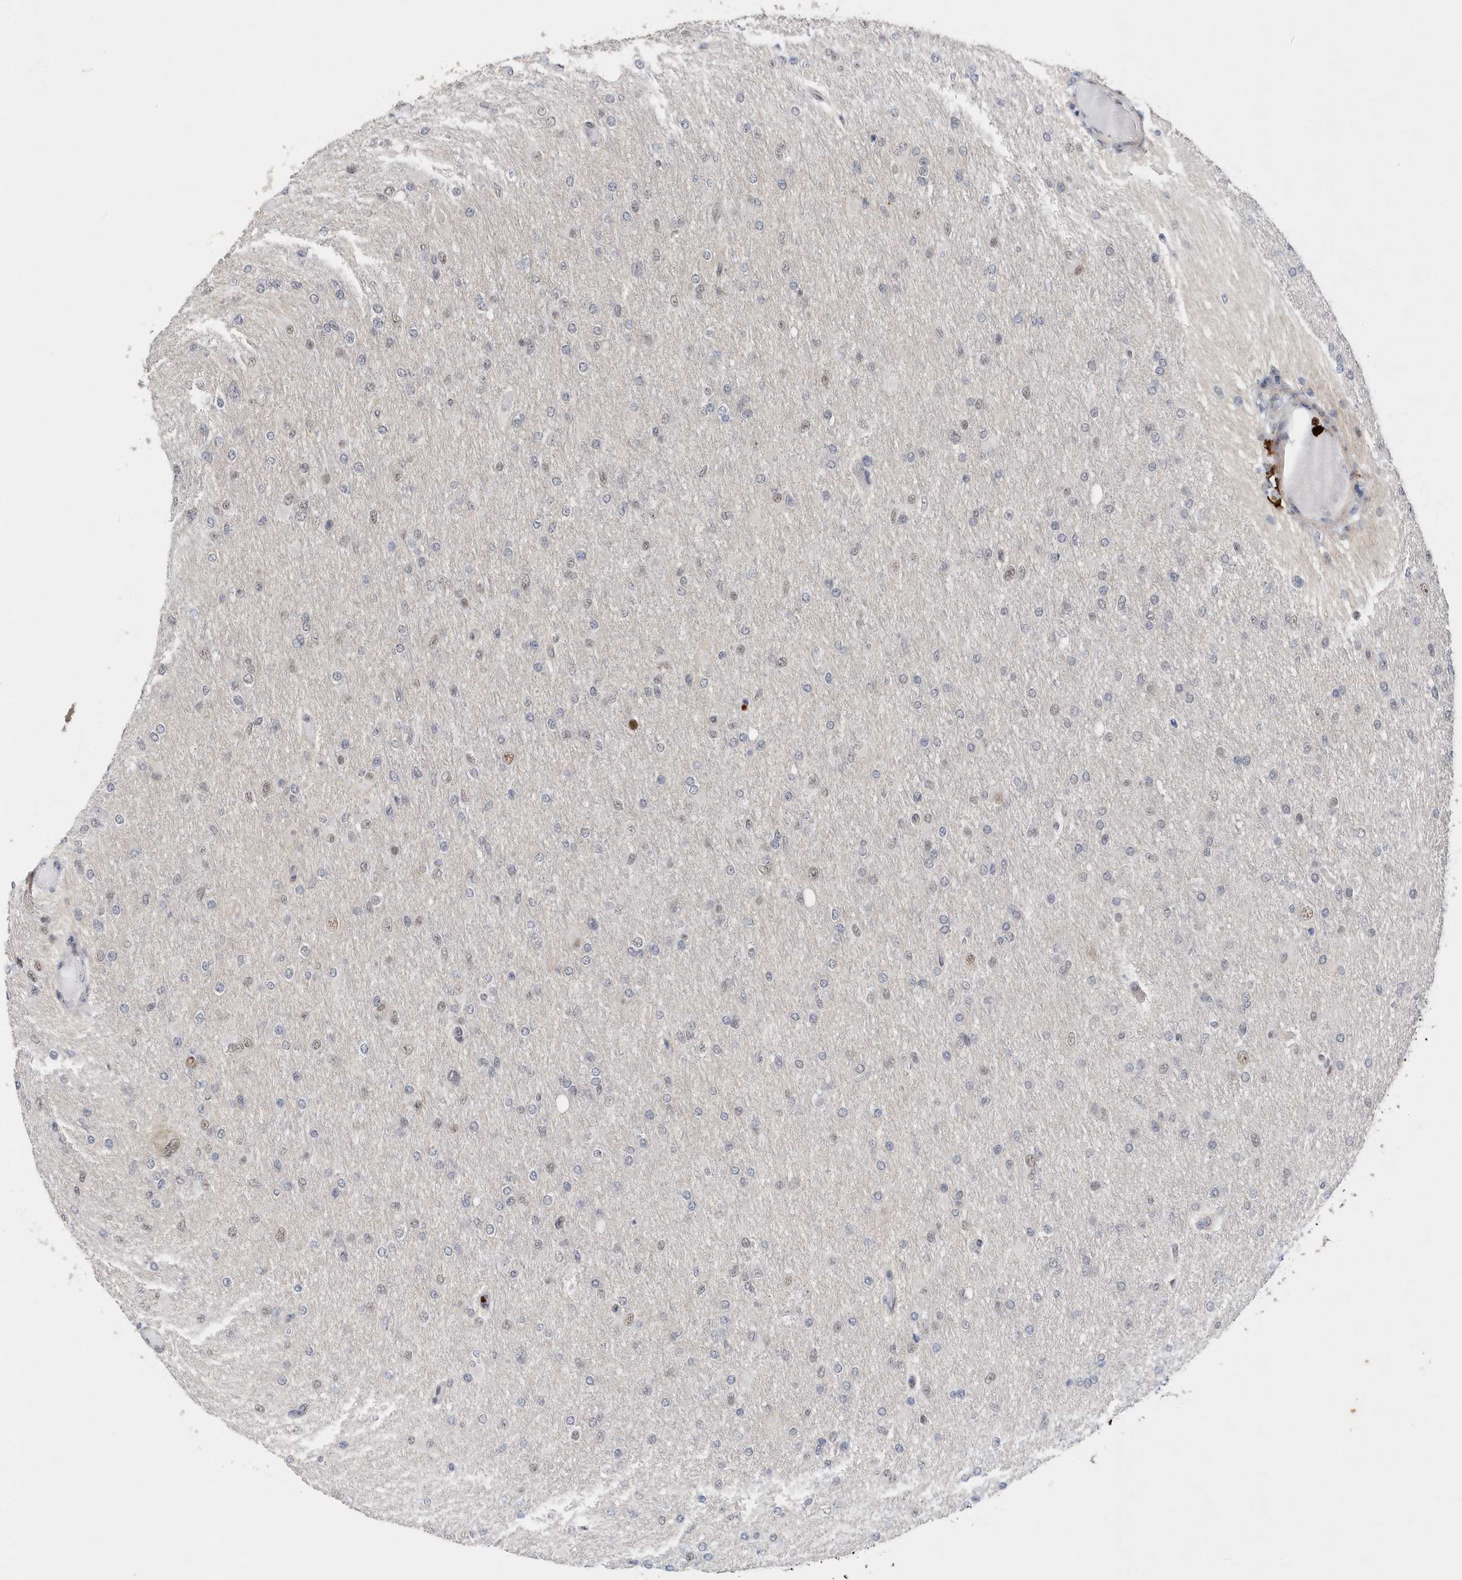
{"staining": {"intensity": "negative", "quantity": "none", "location": "none"}, "tissue": "glioma", "cell_type": "Tumor cells", "image_type": "cancer", "snomed": [{"axis": "morphology", "description": "Glioma, malignant, High grade"}, {"axis": "topography", "description": "Cerebral cortex"}], "caption": "High magnification brightfield microscopy of glioma stained with DAB (brown) and counterstained with hematoxylin (blue): tumor cells show no significant expression.", "gene": "RPP30", "patient": {"sex": "female", "age": 36}}